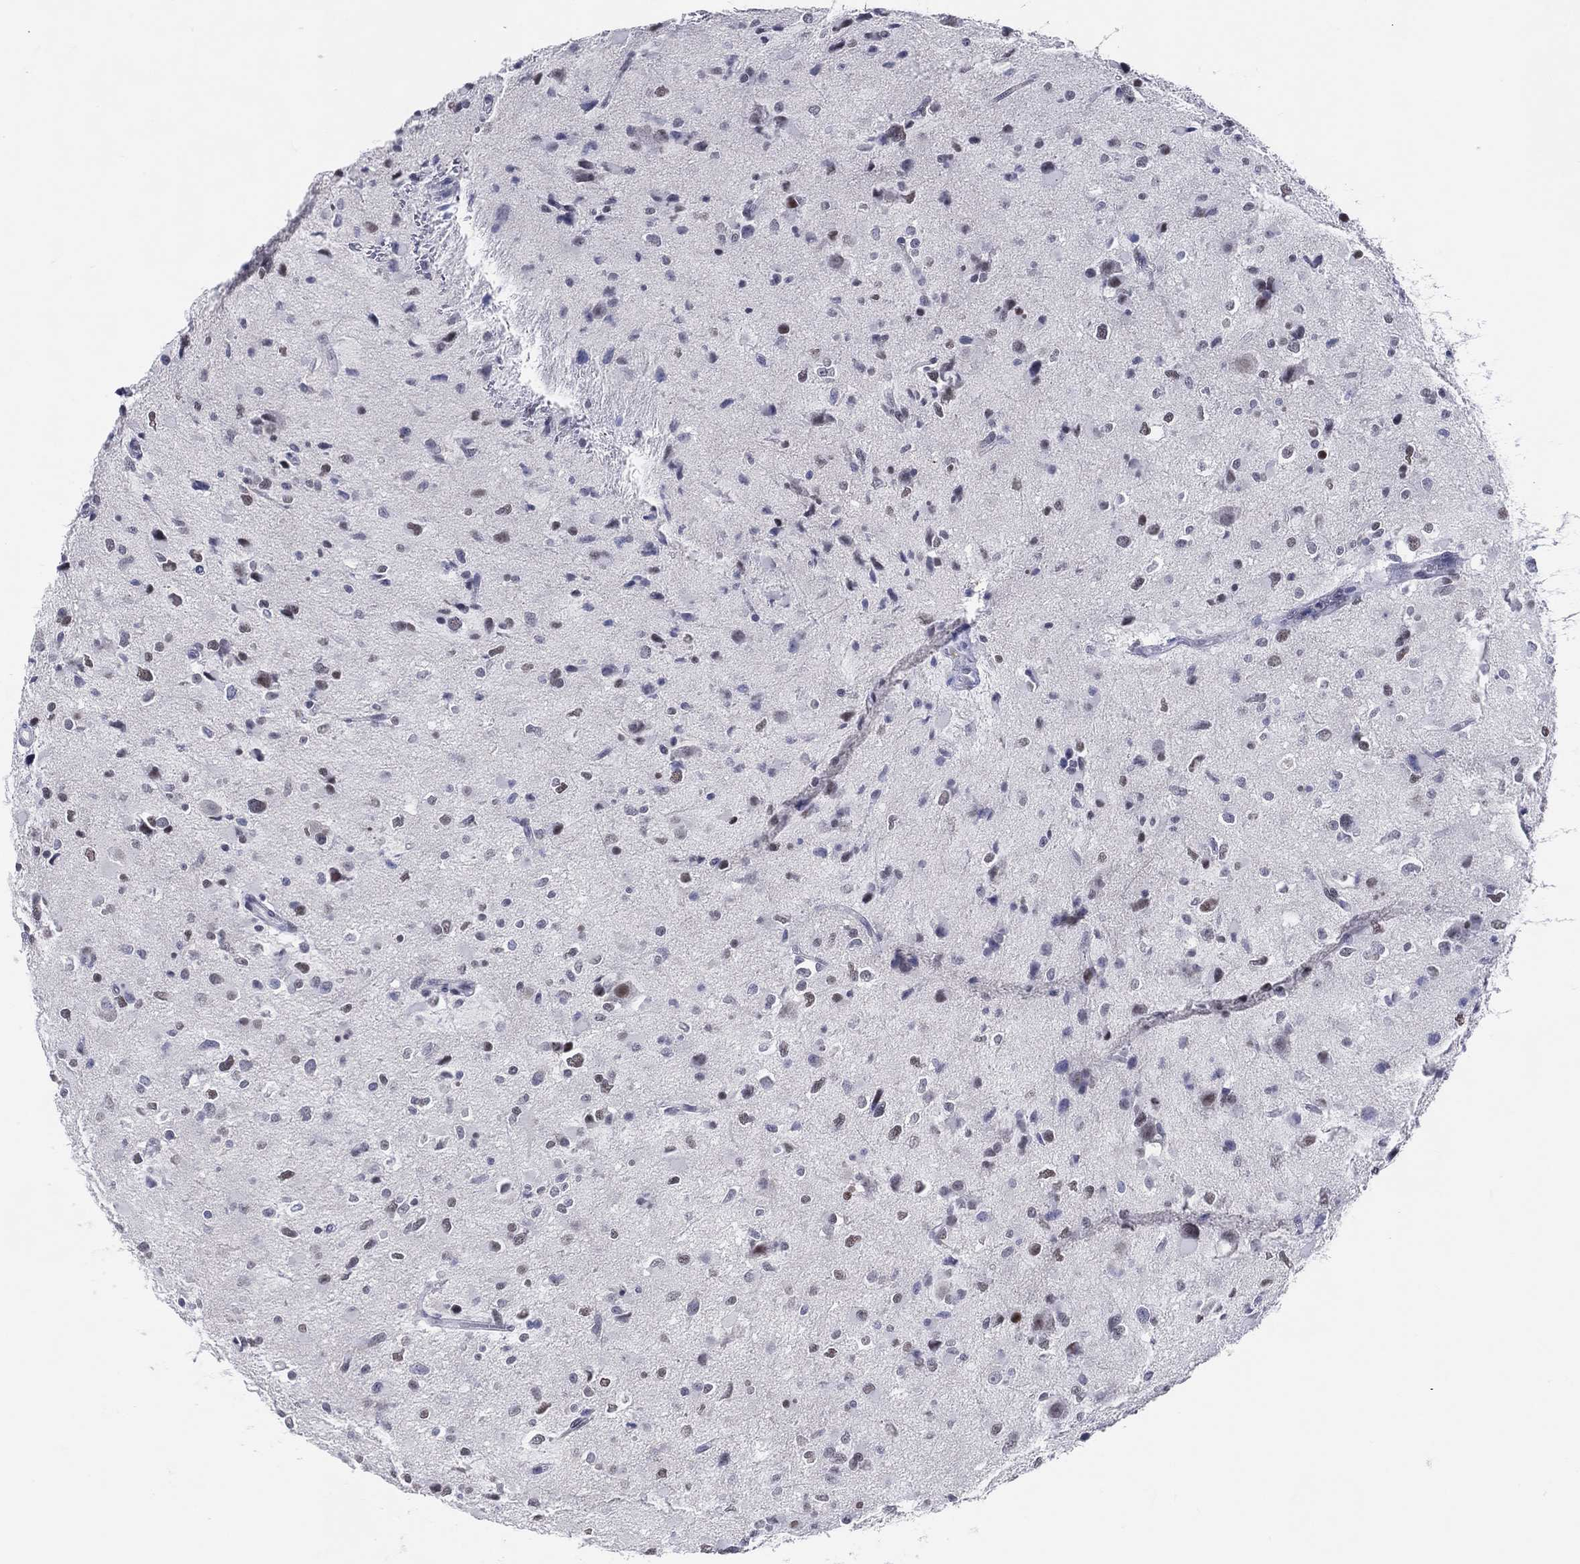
{"staining": {"intensity": "negative", "quantity": "none", "location": "none"}, "tissue": "glioma", "cell_type": "Tumor cells", "image_type": "cancer", "snomed": [{"axis": "morphology", "description": "Glioma, malignant, Low grade"}, {"axis": "topography", "description": "Brain"}], "caption": "High magnification brightfield microscopy of glioma stained with DAB (brown) and counterstained with hematoxylin (blue): tumor cells show no significant staining. The staining was performed using DAB to visualize the protein expression in brown, while the nuclei were stained in blue with hematoxylin (Magnification: 20x).", "gene": "CFAP58", "patient": {"sex": "female", "age": 32}}